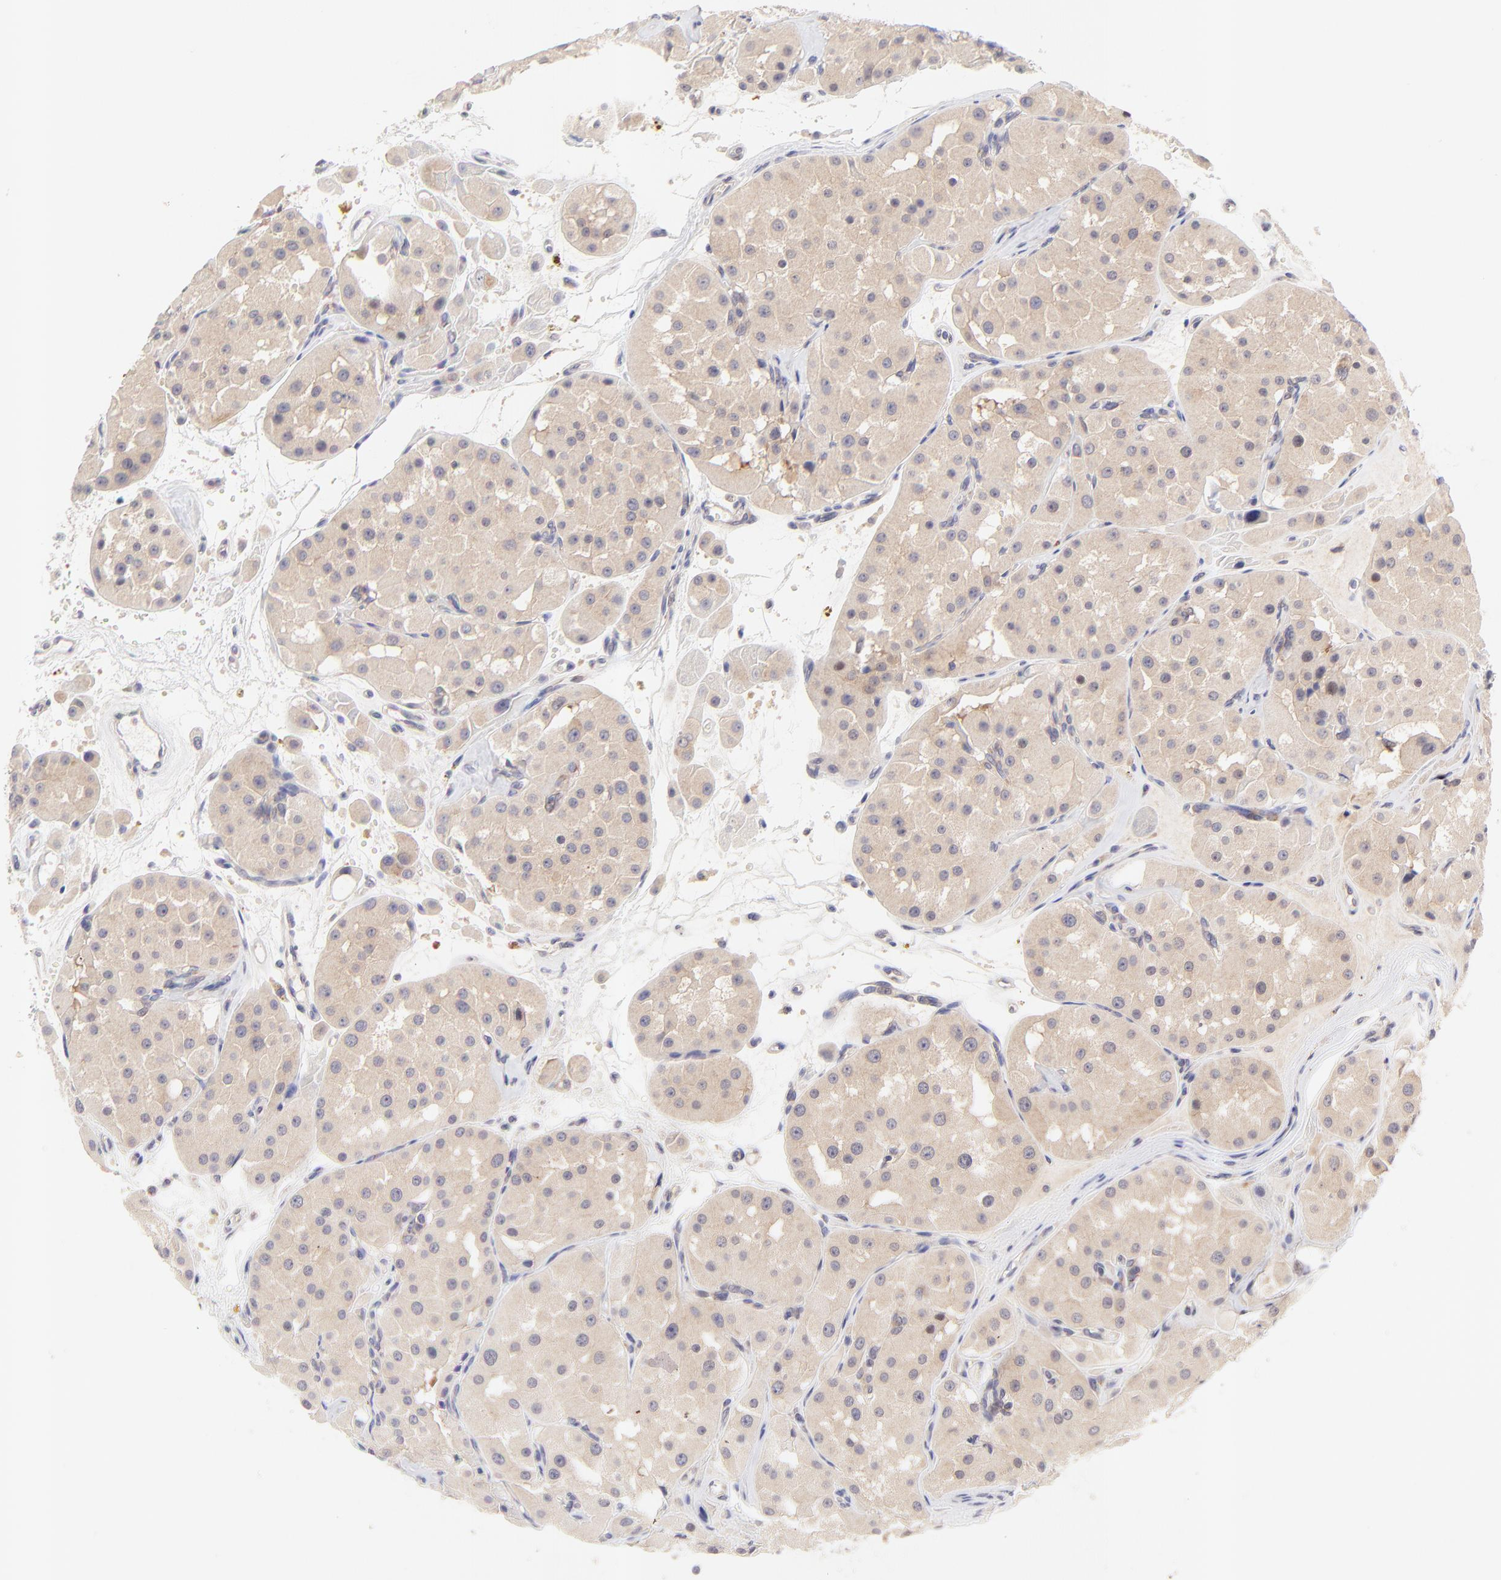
{"staining": {"intensity": "moderate", "quantity": ">75%", "location": "cytoplasmic/membranous"}, "tissue": "renal cancer", "cell_type": "Tumor cells", "image_type": "cancer", "snomed": [{"axis": "morphology", "description": "Adenocarcinoma, uncertain malignant potential"}, {"axis": "topography", "description": "Kidney"}], "caption": "Immunohistochemical staining of renal adenocarcinoma,  uncertain malignant potential demonstrates medium levels of moderate cytoplasmic/membranous expression in about >75% of tumor cells. The protein is shown in brown color, while the nuclei are stained blue.", "gene": "TNRC6B", "patient": {"sex": "male", "age": 63}}